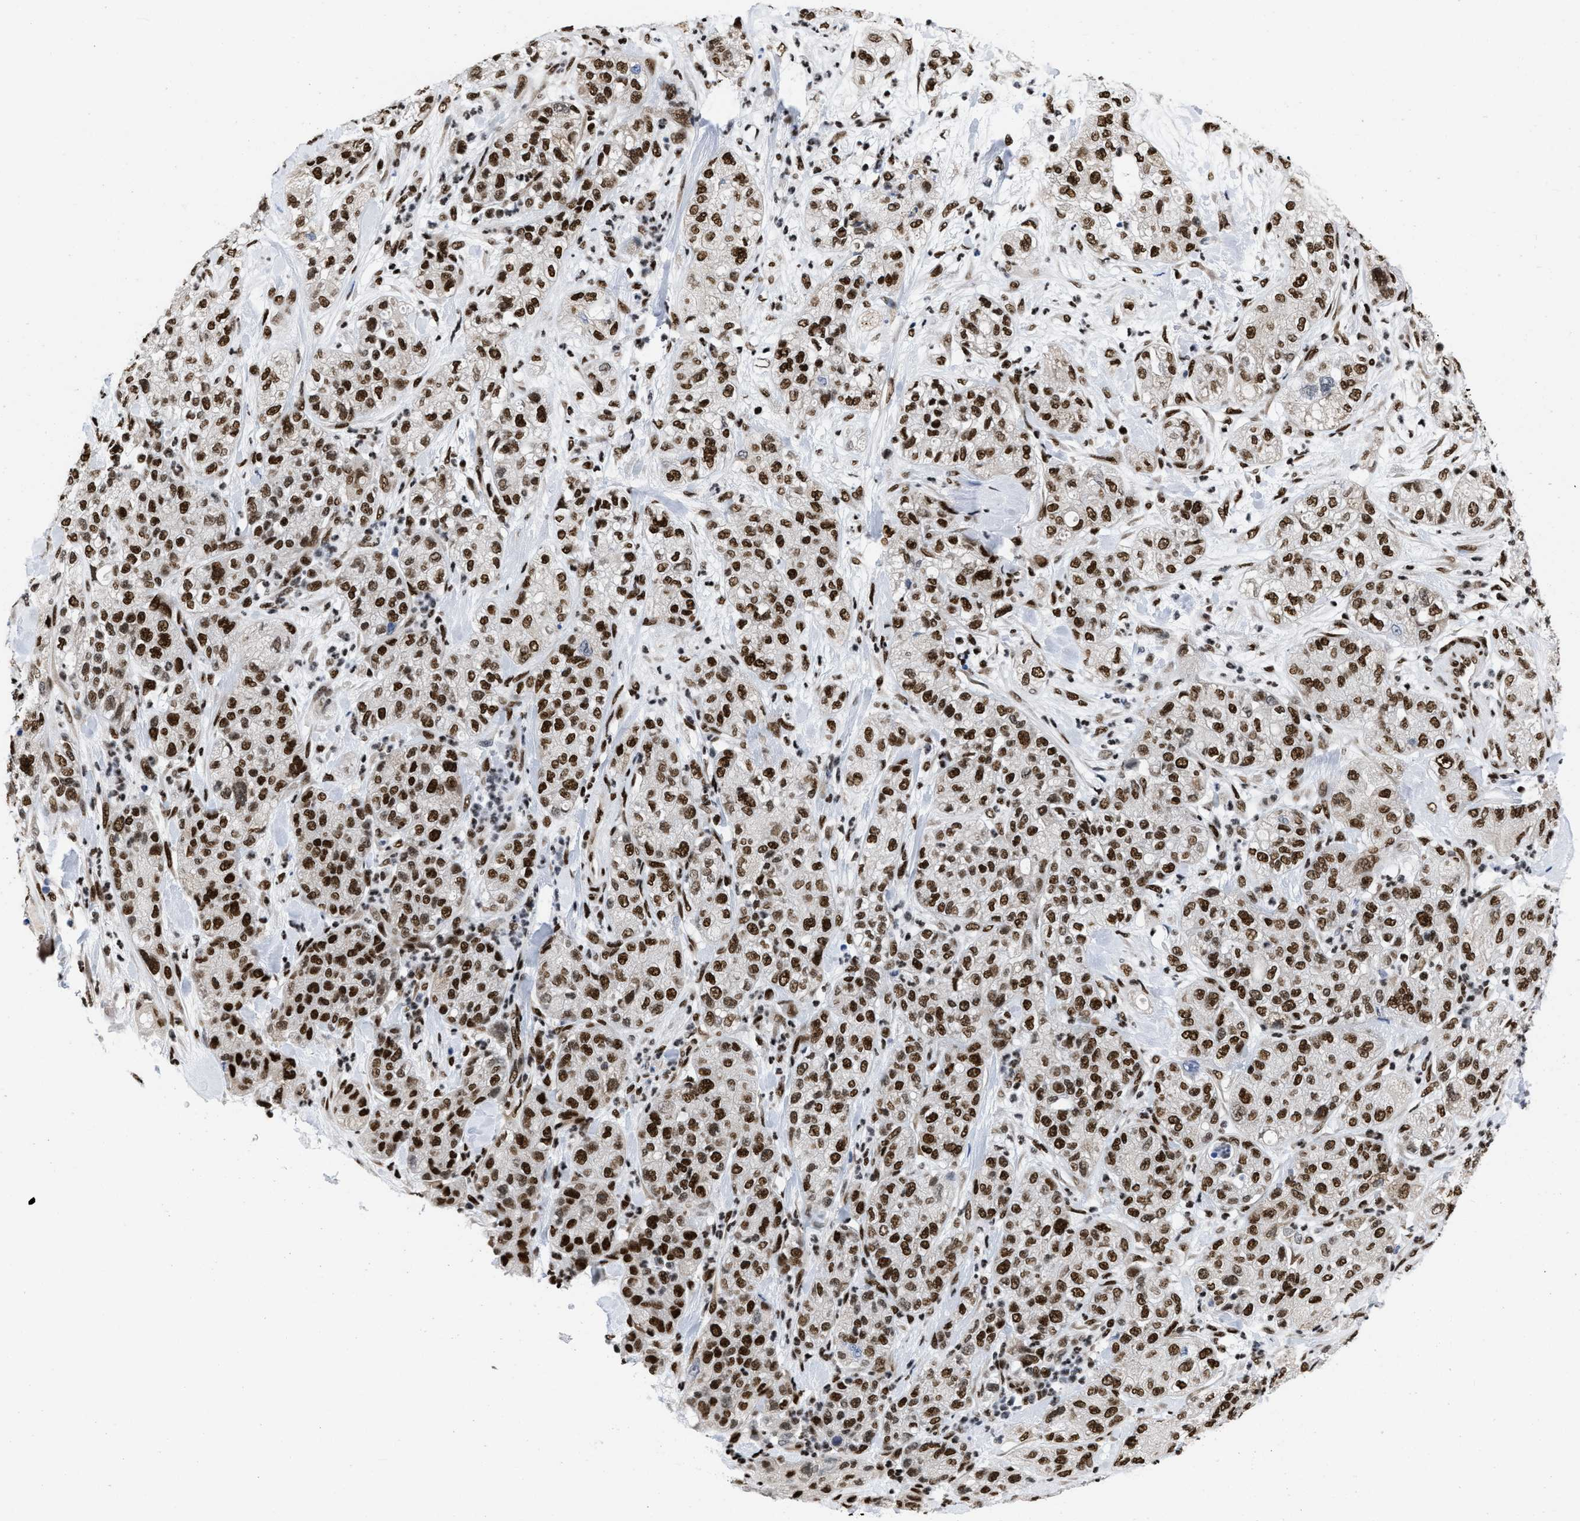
{"staining": {"intensity": "strong", "quantity": "25%-75%", "location": "nuclear"}, "tissue": "pancreatic cancer", "cell_type": "Tumor cells", "image_type": "cancer", "snomed": [{"axis": "morphology", "description": "Adenocarcinoma, NOS"}, {"axis": "topography", "description": "Pancreas"}], "caption": "This photomicrograph reveals pancreatic adenocarcinoma stained with IHC to label a protein in brown. The nuclear of tumor cells show strong positivity for the protein. Nuclei are counter-stained blue.", "gene": "CREB1", "patient": {"sex": "female", "age": 78}}